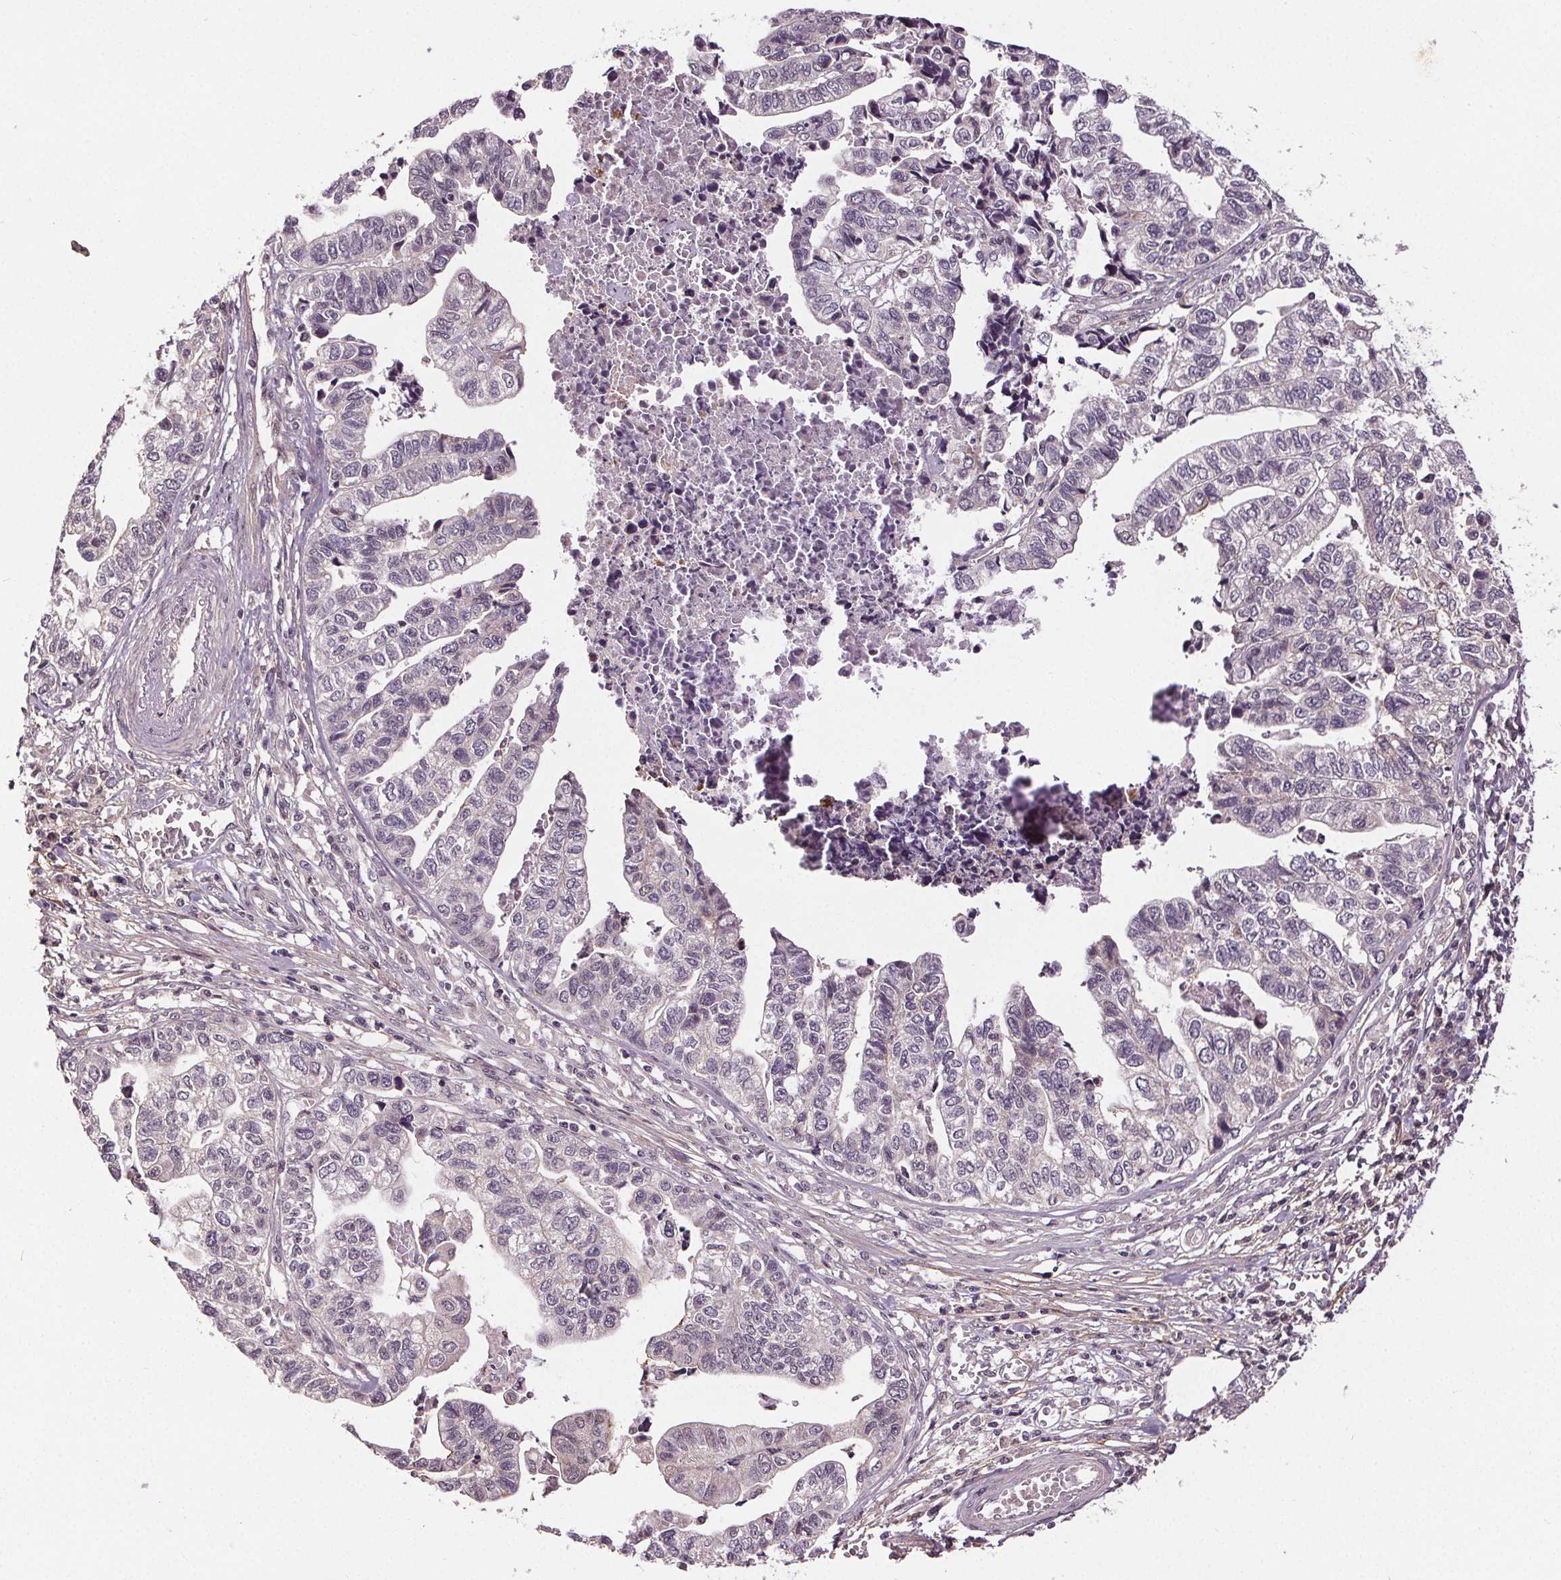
{"staining": {"intensity": "negative", "quantity": "none", "location": "none"}, "tissue": "stomach cancer", "cell_type": "Tumor cells", "image_type": "cancer", "snomed": [{"axis": "morphology", "description": "Adenocarcinoma, NOS"}, {"axis": "topography", "description": "Stomach, upper"}], "caption": "Stomach cancer stained for a protein using IHC demonstrates no expression tumor cells.", "gene": "EPHB3", "patient": {"sex": "female", "age": 67}}